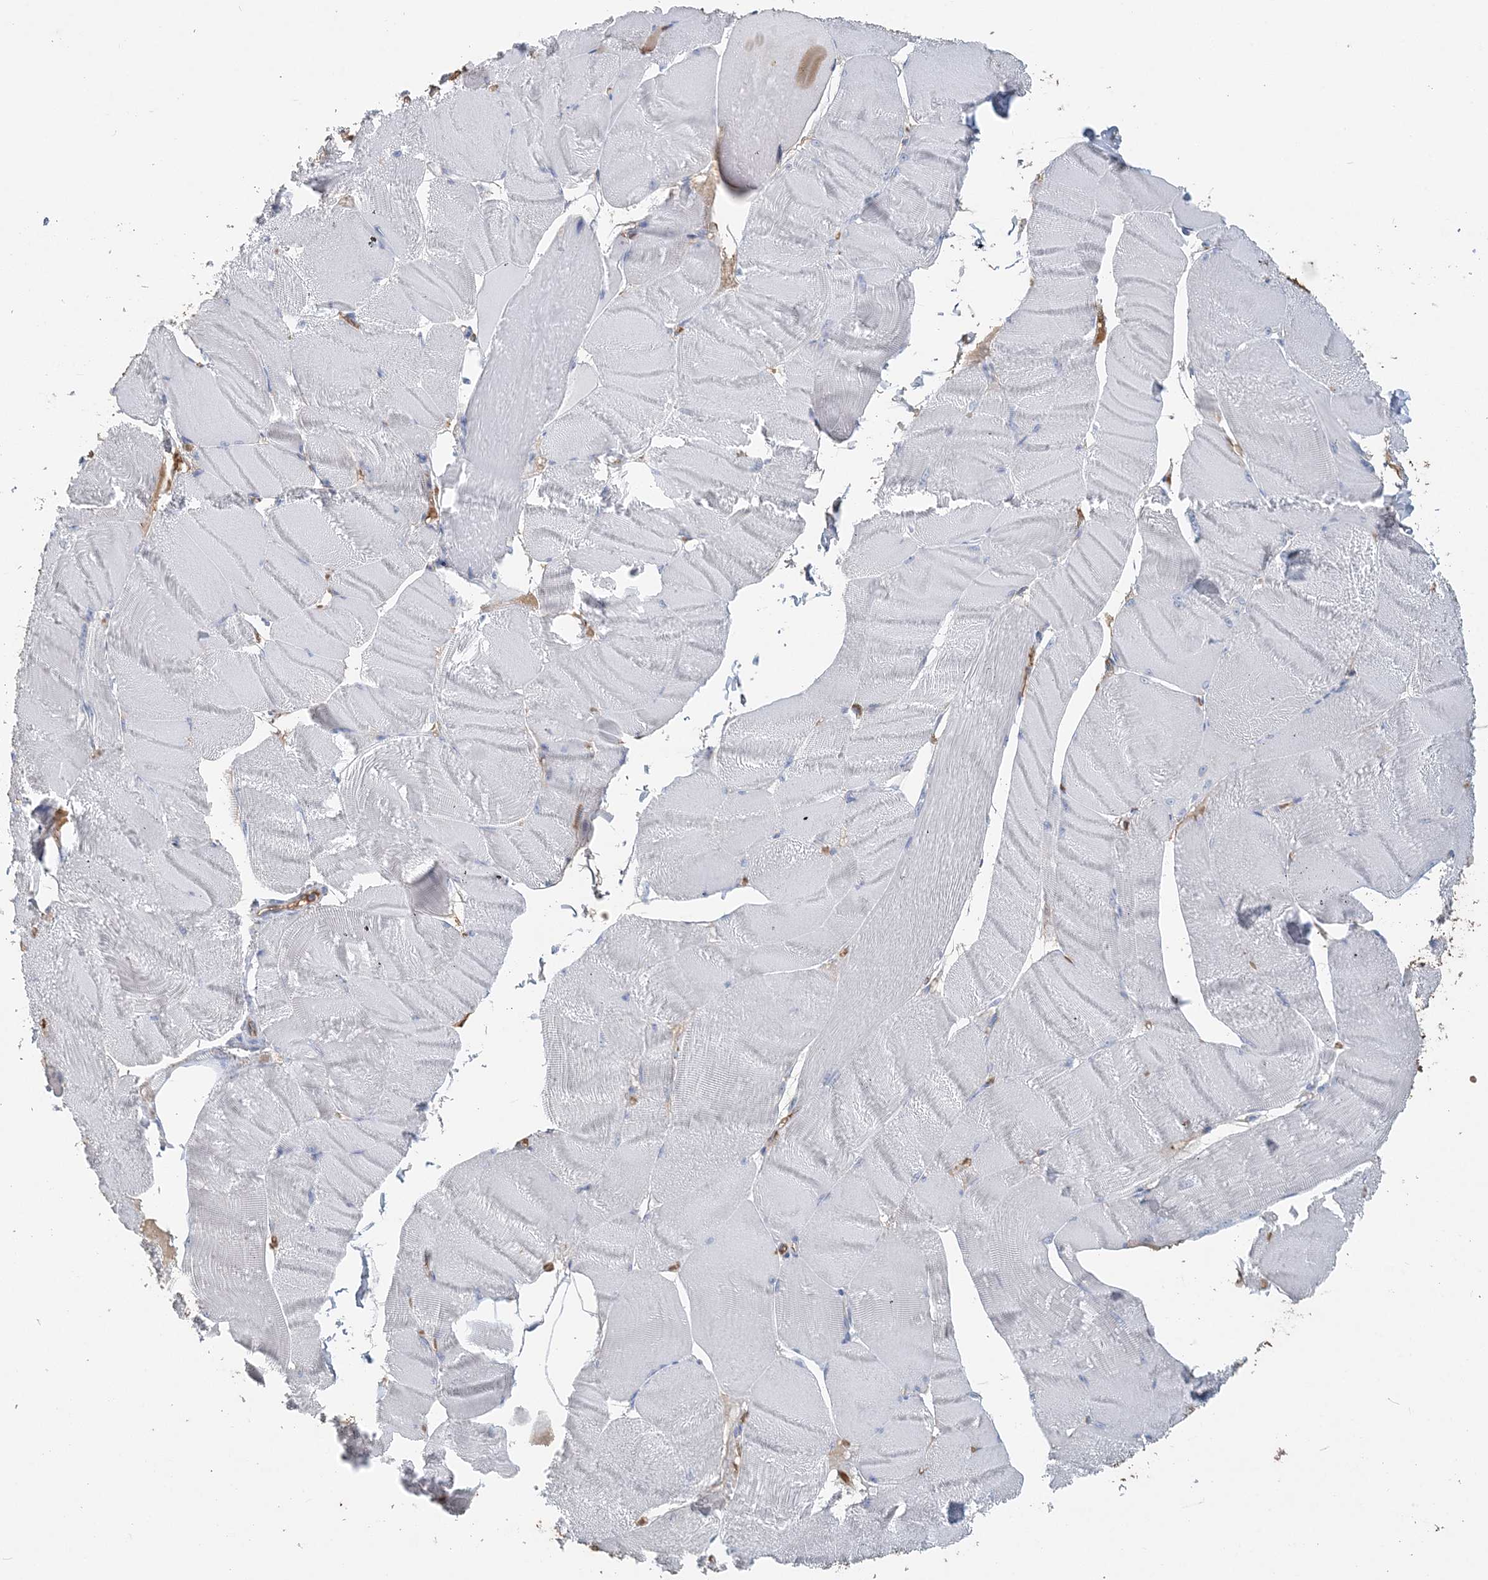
{"staining": {"intensity": "negative", "quantity": "none", "location": "none"}, "tissue": "skeletal muscle", "cell_type": "Myocytes", "image_type": "normal", "snomed": [{"axis": "morphology", "description": "Normal tissue, NOS"}, {"axis": "morphology", "description": "Basal cell carcinoma"}, {"axis": "topography", "description": "Skeletal muscle"}], "caption": "Immunohistochemistry photomicrograph of normal human skeletal muscle stained for a protein (brown), which exhibits no positivity in myocytes. (DAB (3,3'-diaminobenzidine) immunohistochemistry visualized using brightfield microscopy, high magnification).", "gene": "HBD", "patient": {"sex": "female", "age": 64}}